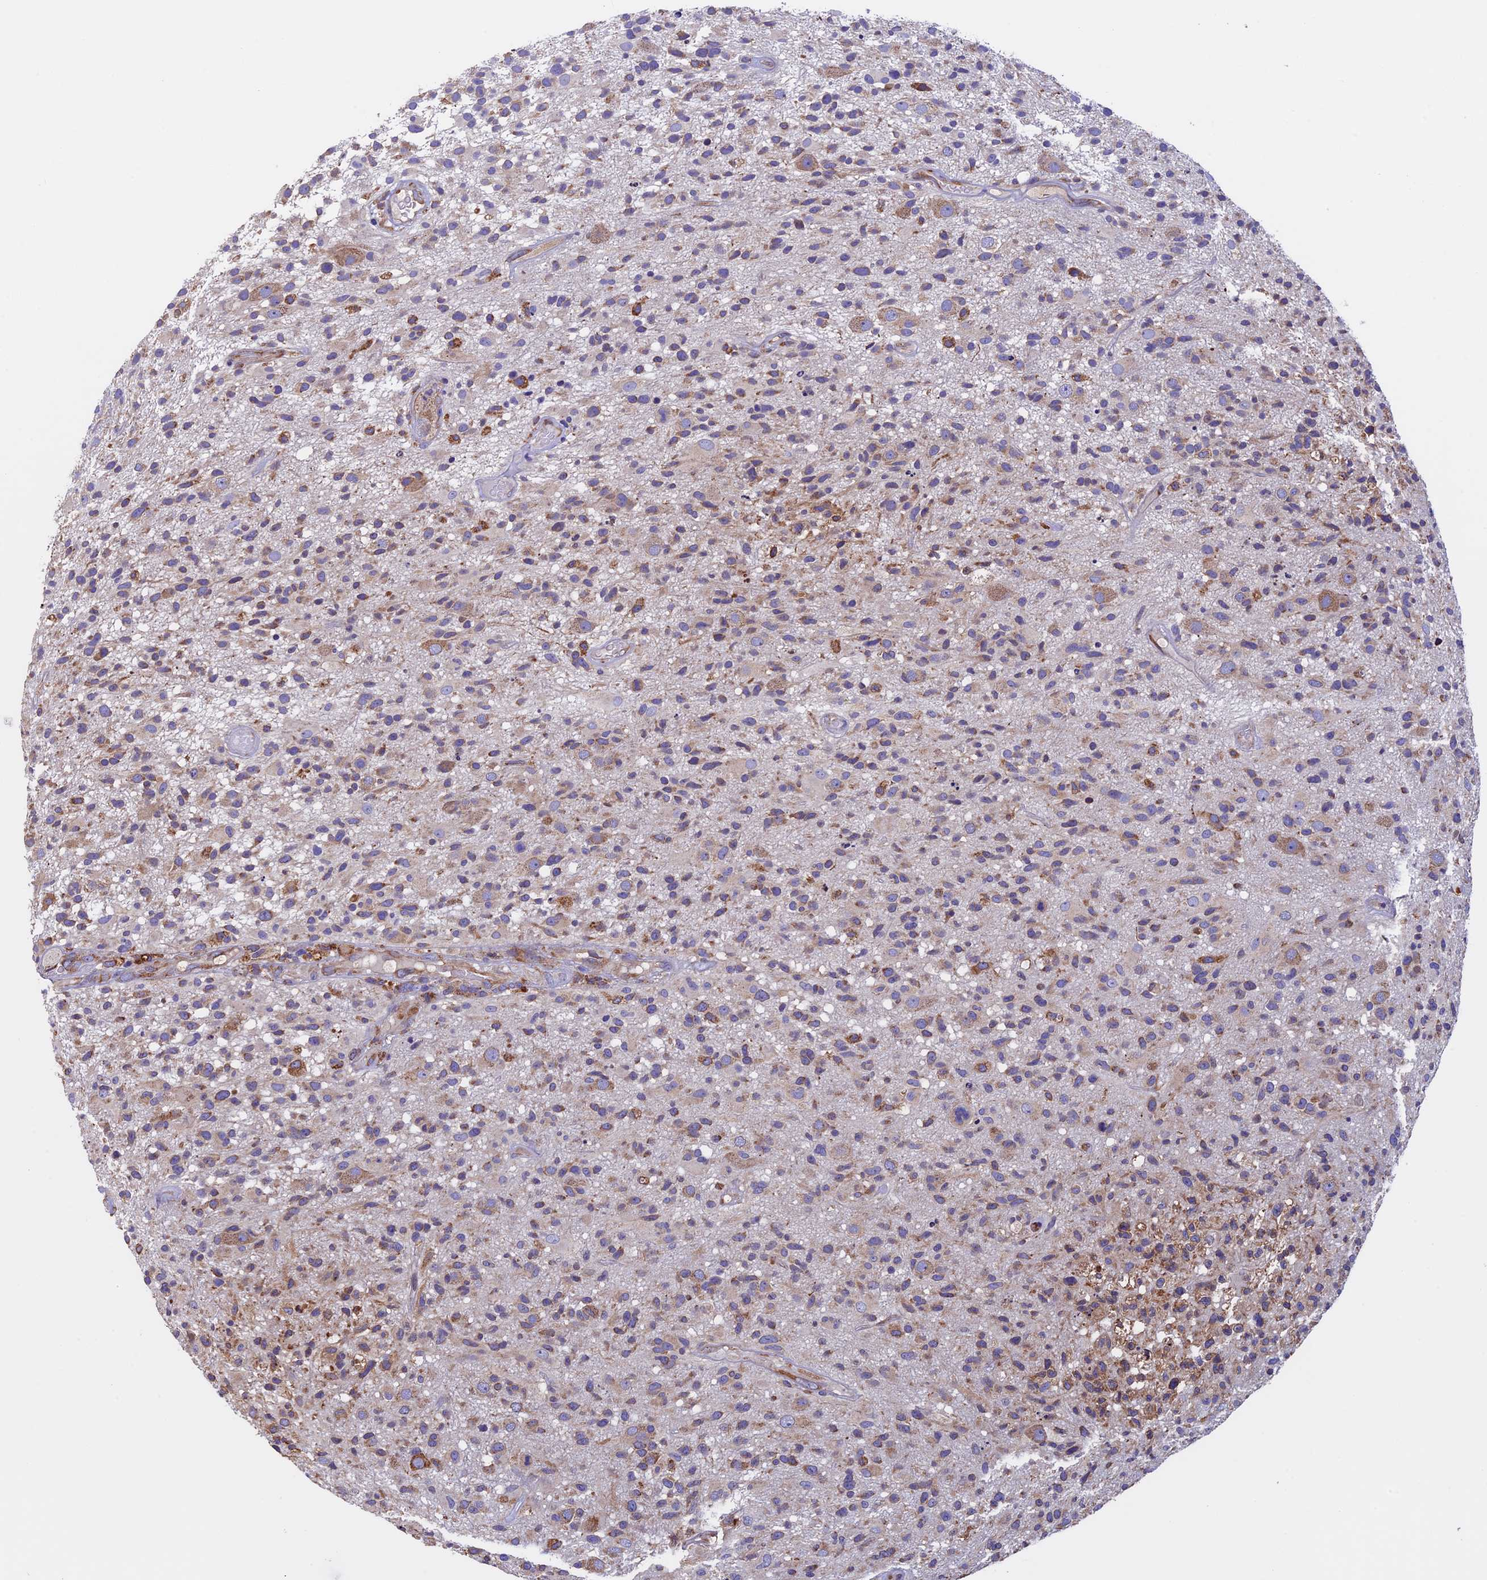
{"staining": {"intensity": "weak", "quantity": "25%-75%", "location": "cytoplasmic/membranous"}, "tissue": "glioma", "cell_type": "Tumor cells", "image_type": "cancer", "snomed": [{"axis": "morphology", "description": "Glioma, malignant, High grade"}, {"axis": "morphology", "description": "Glioblastoma, NOS"}, {"axis": "topography", "description": "Brain"}], "caption": "Protein expression analysis of glioma reveals weak cytoplasmic/membranous staining in about 25%-75% of tumor cells. (DAB IHC, brown staining for protein, blue staining for nuclei).", "gene": "BTBD3", "patient": {"sex": "male", "age": 60}}